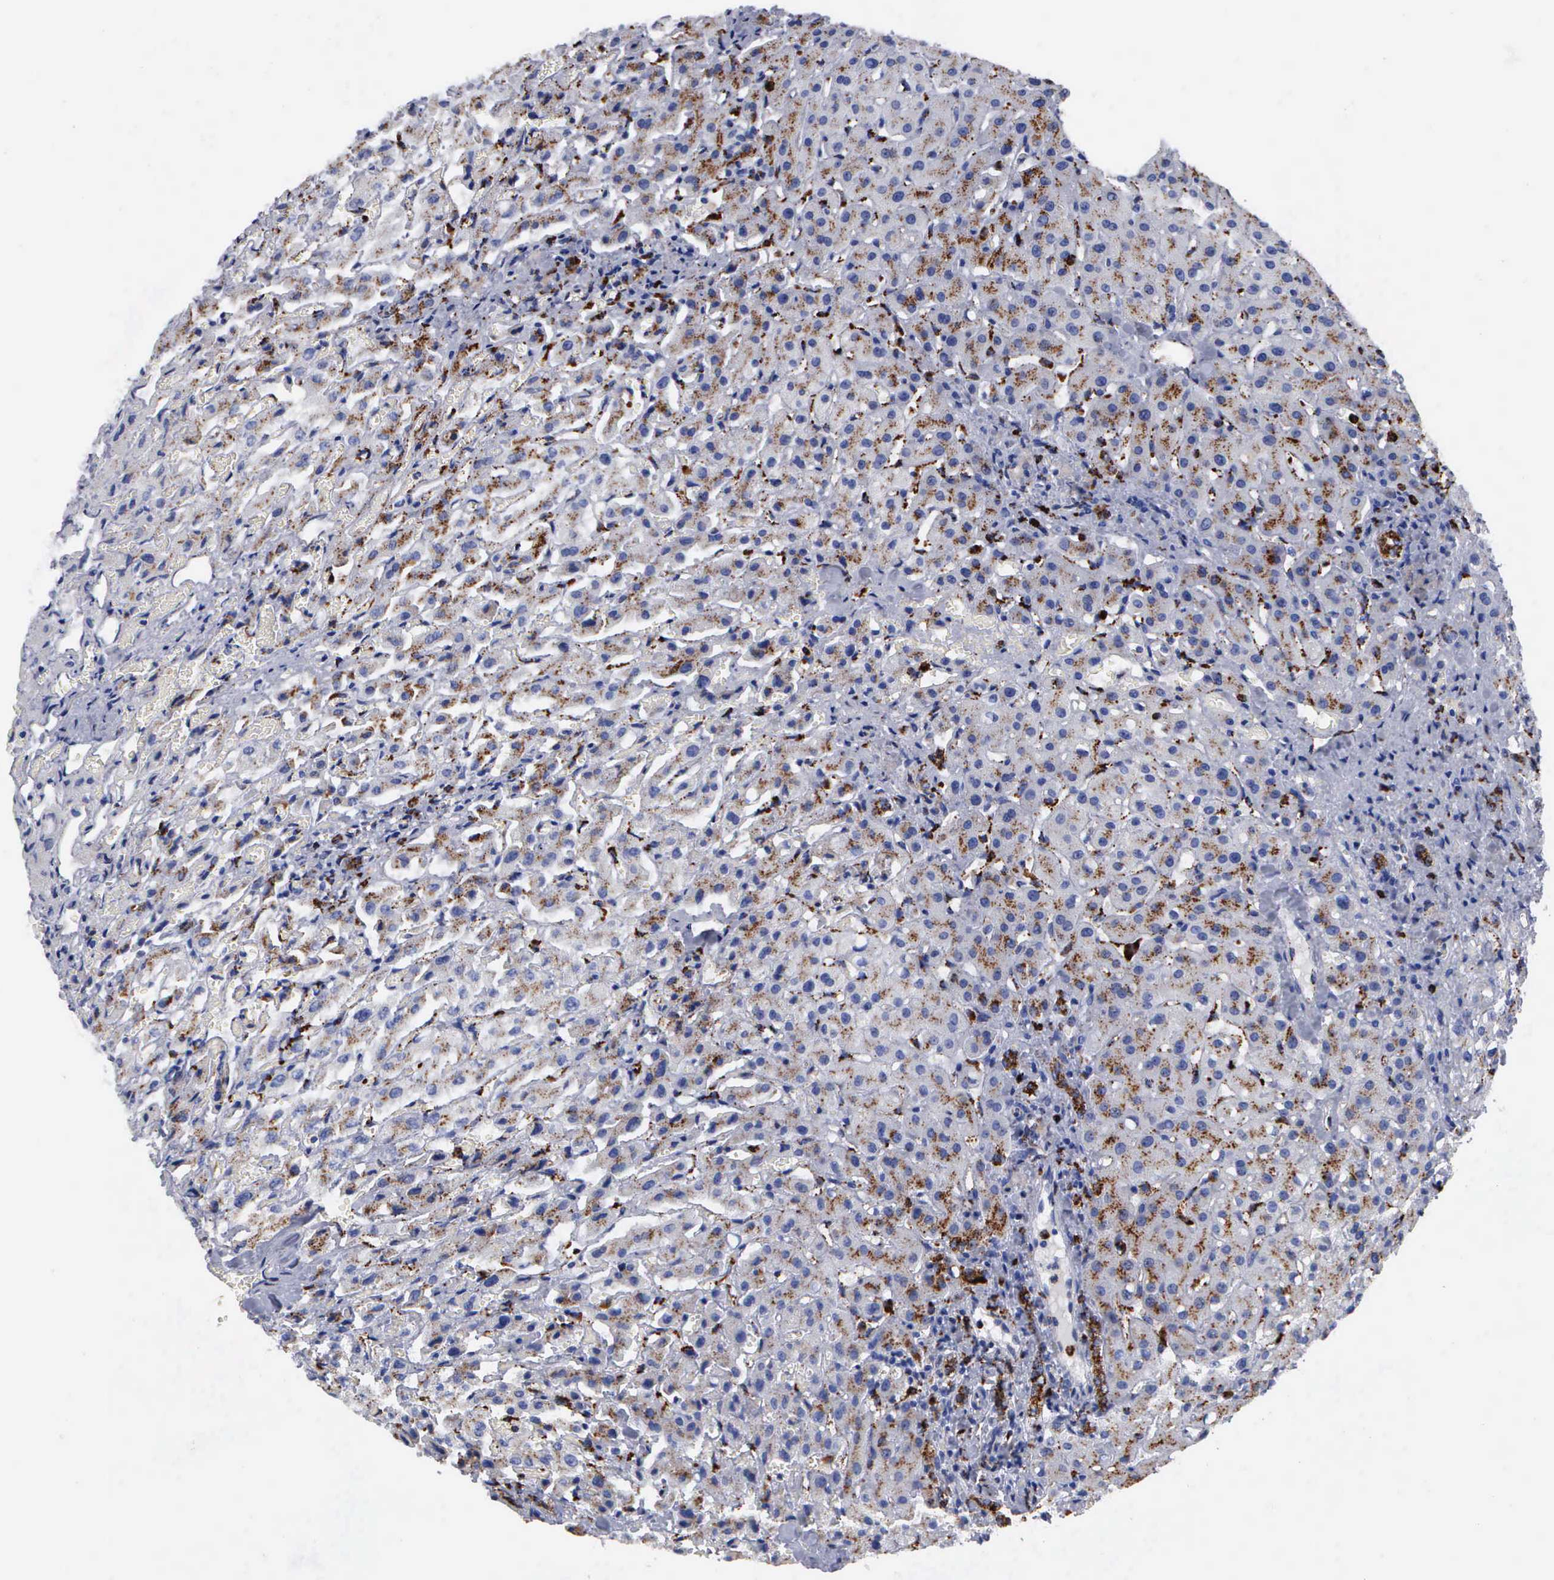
{"staining": {"intensity": "moderate", "quantity": ">75%", "location": "cytoplasmic/membranous"}, "tissue": "liver", "cell_type": "Cholangiocytes", "image_type": "normal", "snomed": [{"axis": "morphology", "description": "Normal tissue, NOS"}, {"axis": "topography", "description": "Liver"}], "caption": "Protein expression analysis of unremarkable human liver reveals moderate cytoplasmic/membranous expression in about >75% of cholangiocytes. (DAB IHC with brightfield microscopy, high magnification).", "gene": "CTSH", "patient": {"sex": "female", "age": 27}}